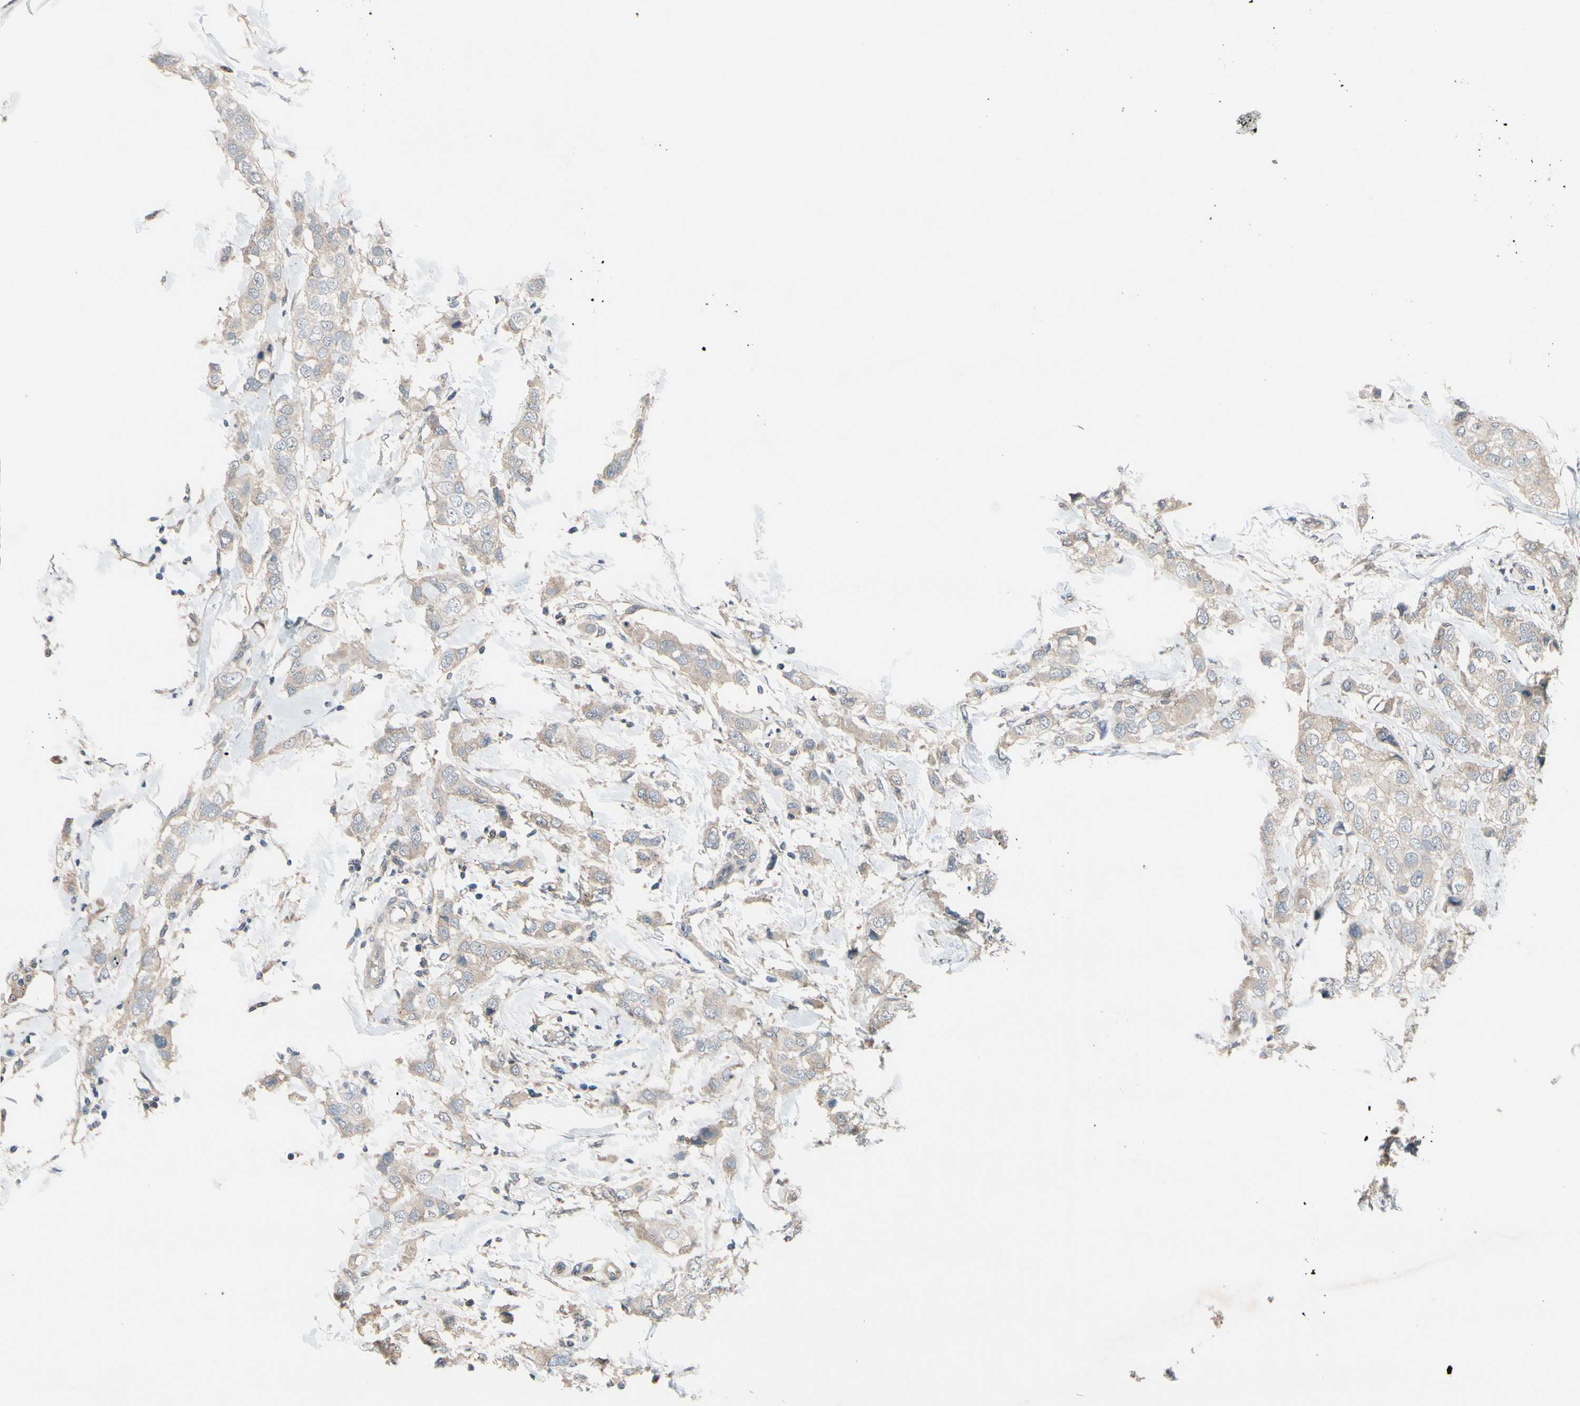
{"staining": {"intensity": "weak", "quantity": ">75%", "location": "cytoplasmic/membranous"}, "tissue": "breast cancer", "cell_type": "Tumor cells", "image_type": "cancer", "snomed": [{"axis": "morphology", "description": "Duct carcinoma"}, {"axis": "topography", "description": "Breast"}], "caption": "This micrograph demonstrates IHC staining of human breast invasive ductal carcinoma, with low weak cytoplasmic/membranous staining in approximately >75% of tumor cells.", "gene": "ICAM5", "patient": {"sex": "female", "age": 50}}